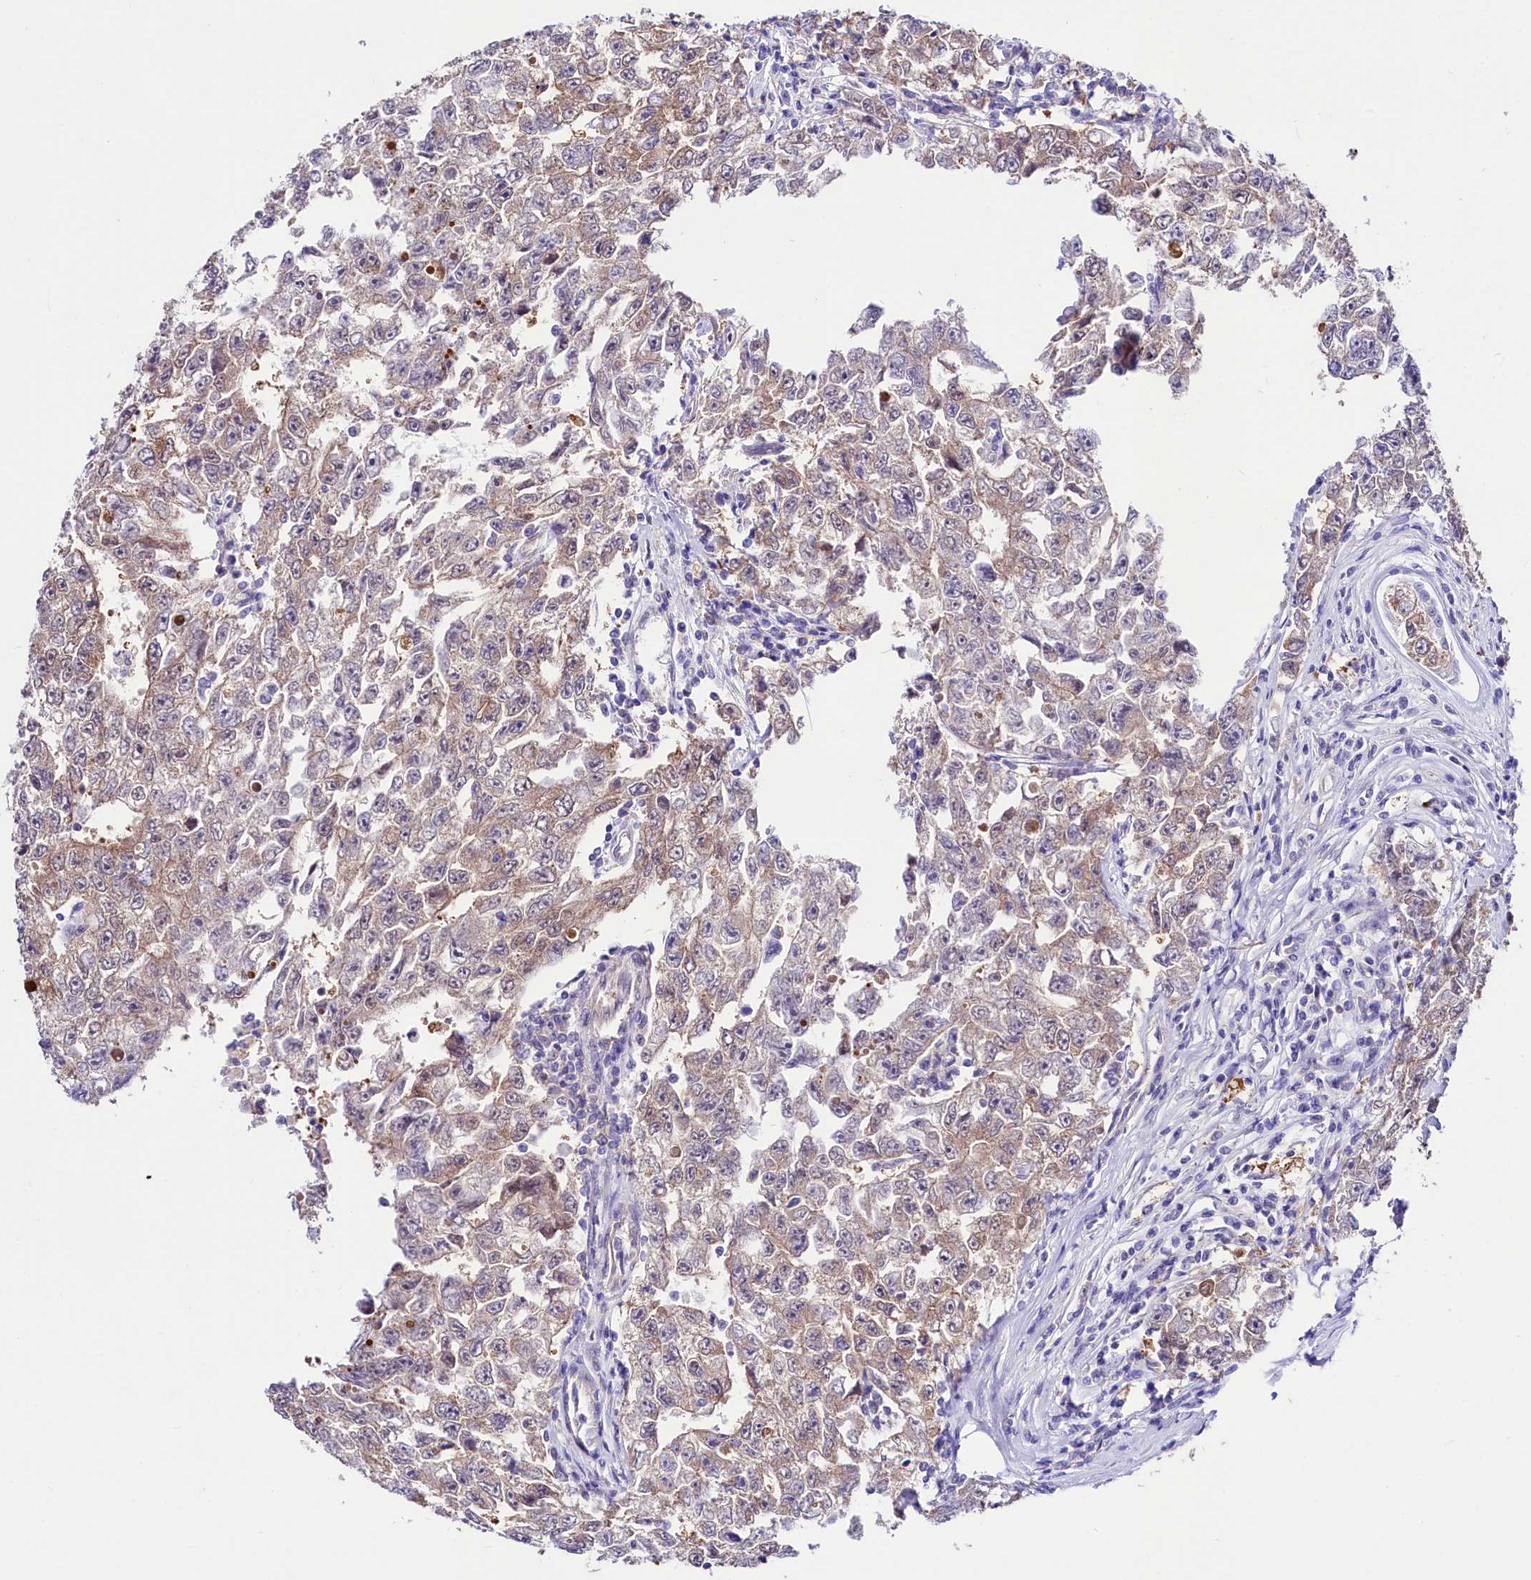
{"staining": {"intensity": "moderate", "quantity": "25%-75%", "location": "cytoplasmic/membranous"}, "tissue": "testis cancer", "cell_type": "Tumor cells", "image_type": "cancer", "snomed": [{"axis": "morphology", "description": "Carcinoma, Embryonal, NOS"}, {"axis": "topography", "description": "Testis"}], "caption": "Immunohistochemical staining of embryonal carcinoma (testis) reveals moderate cytoplasmic/membranous protein positivity in about 25%-75% of tumor cells.", "gene": "ABHD5", "patient": {"sex": "male", "age": 17}}